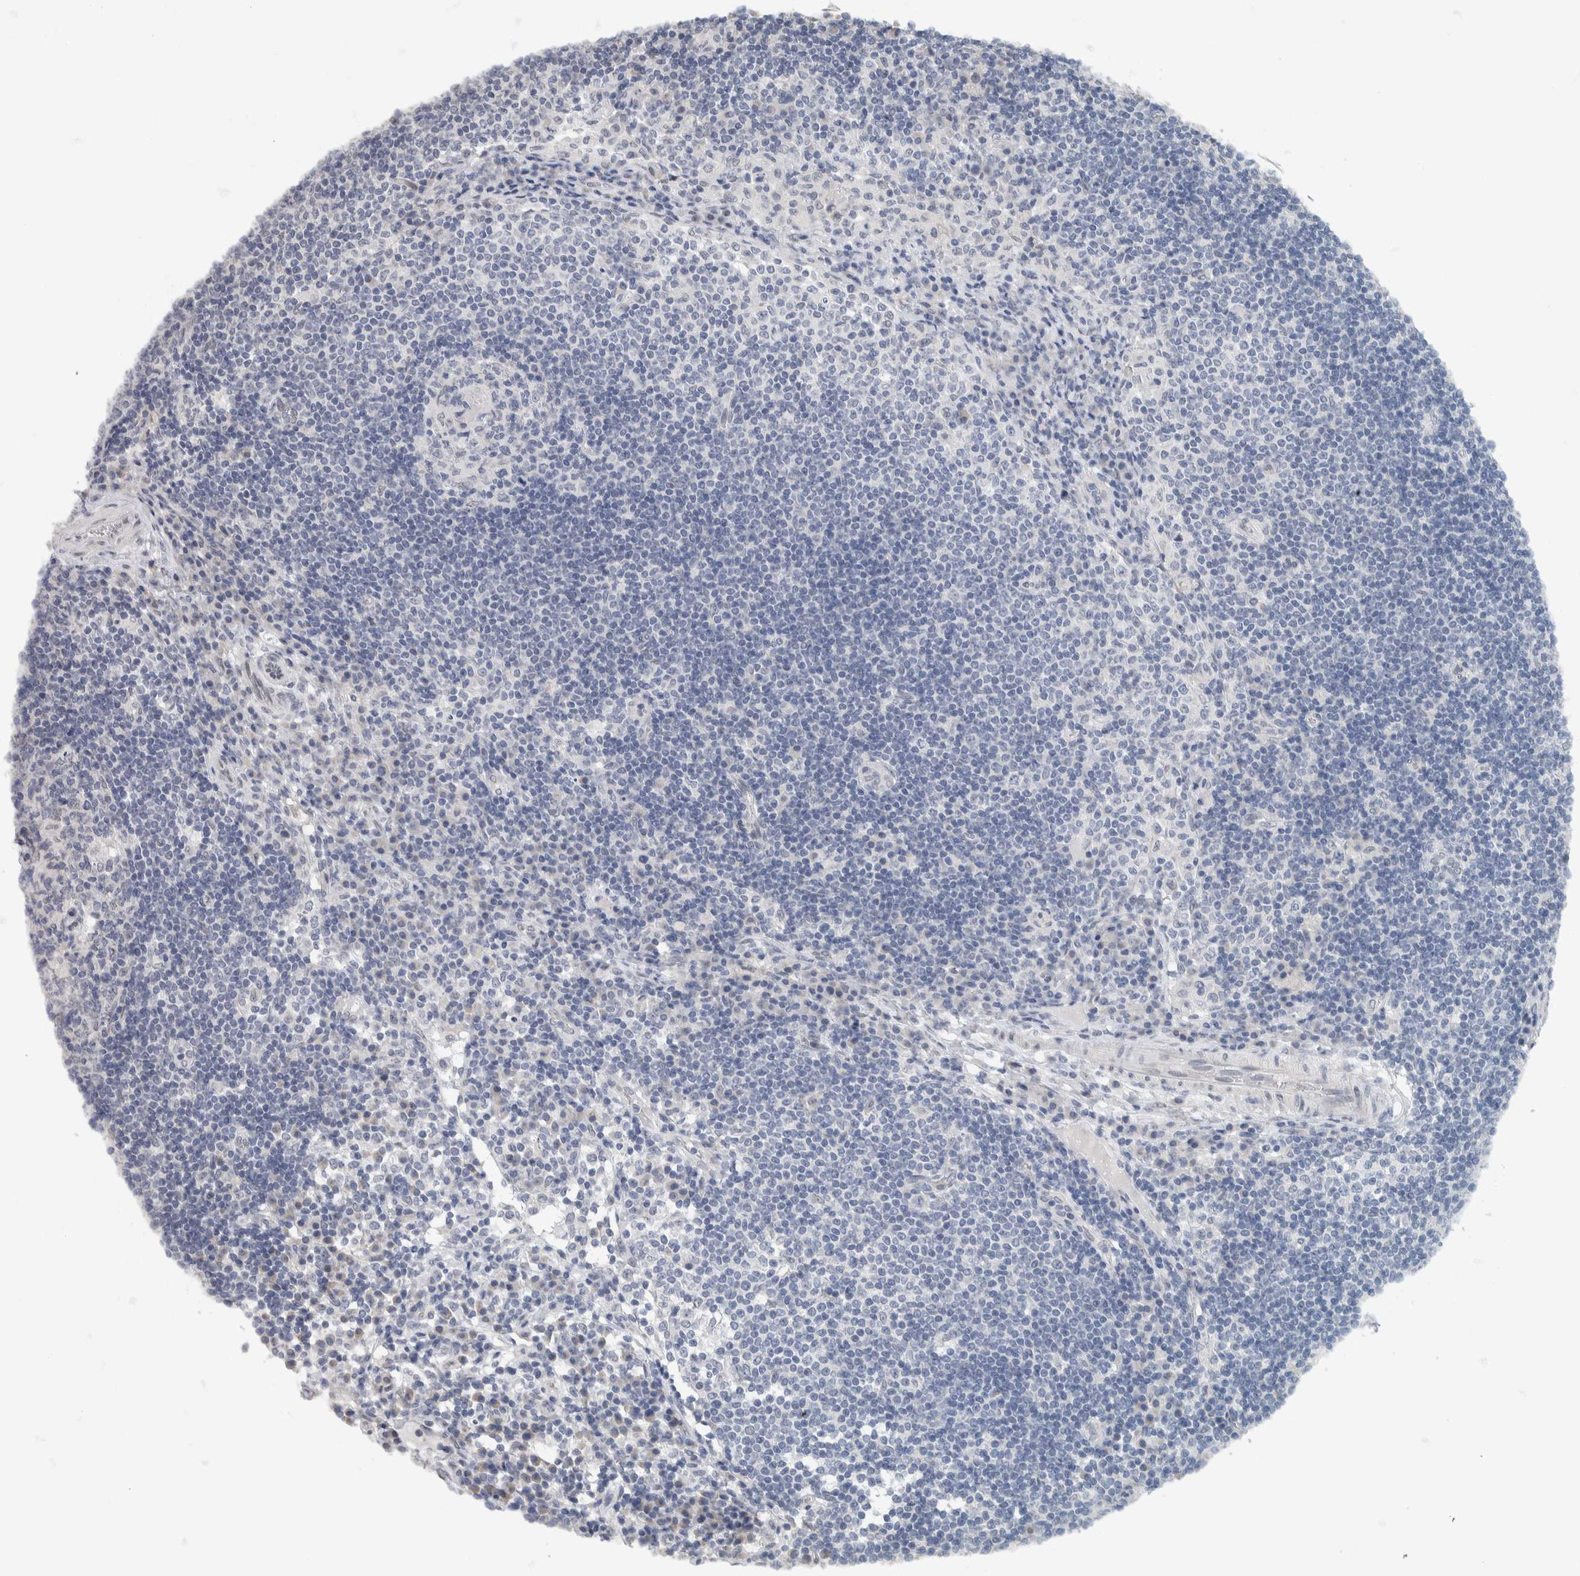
{"staining": {"intensity": "negative", "quantity": "none", "location": "none"}, "tissue": "lymph node", "cell_type": "Germinal center cells", "image_type": "normal", "snomed": [{"axis": "morphology", "description": "Normal tissue, NOS"}, {"axis": "topography", "description": "Lymph node"}], "caption": "A high-resolution micrograph shows IHC staining of normal lymph node, which displays no significant expression in germinal center cells.", "gene": "NEFM", "patient": {"sex": "female", "age": 53}}